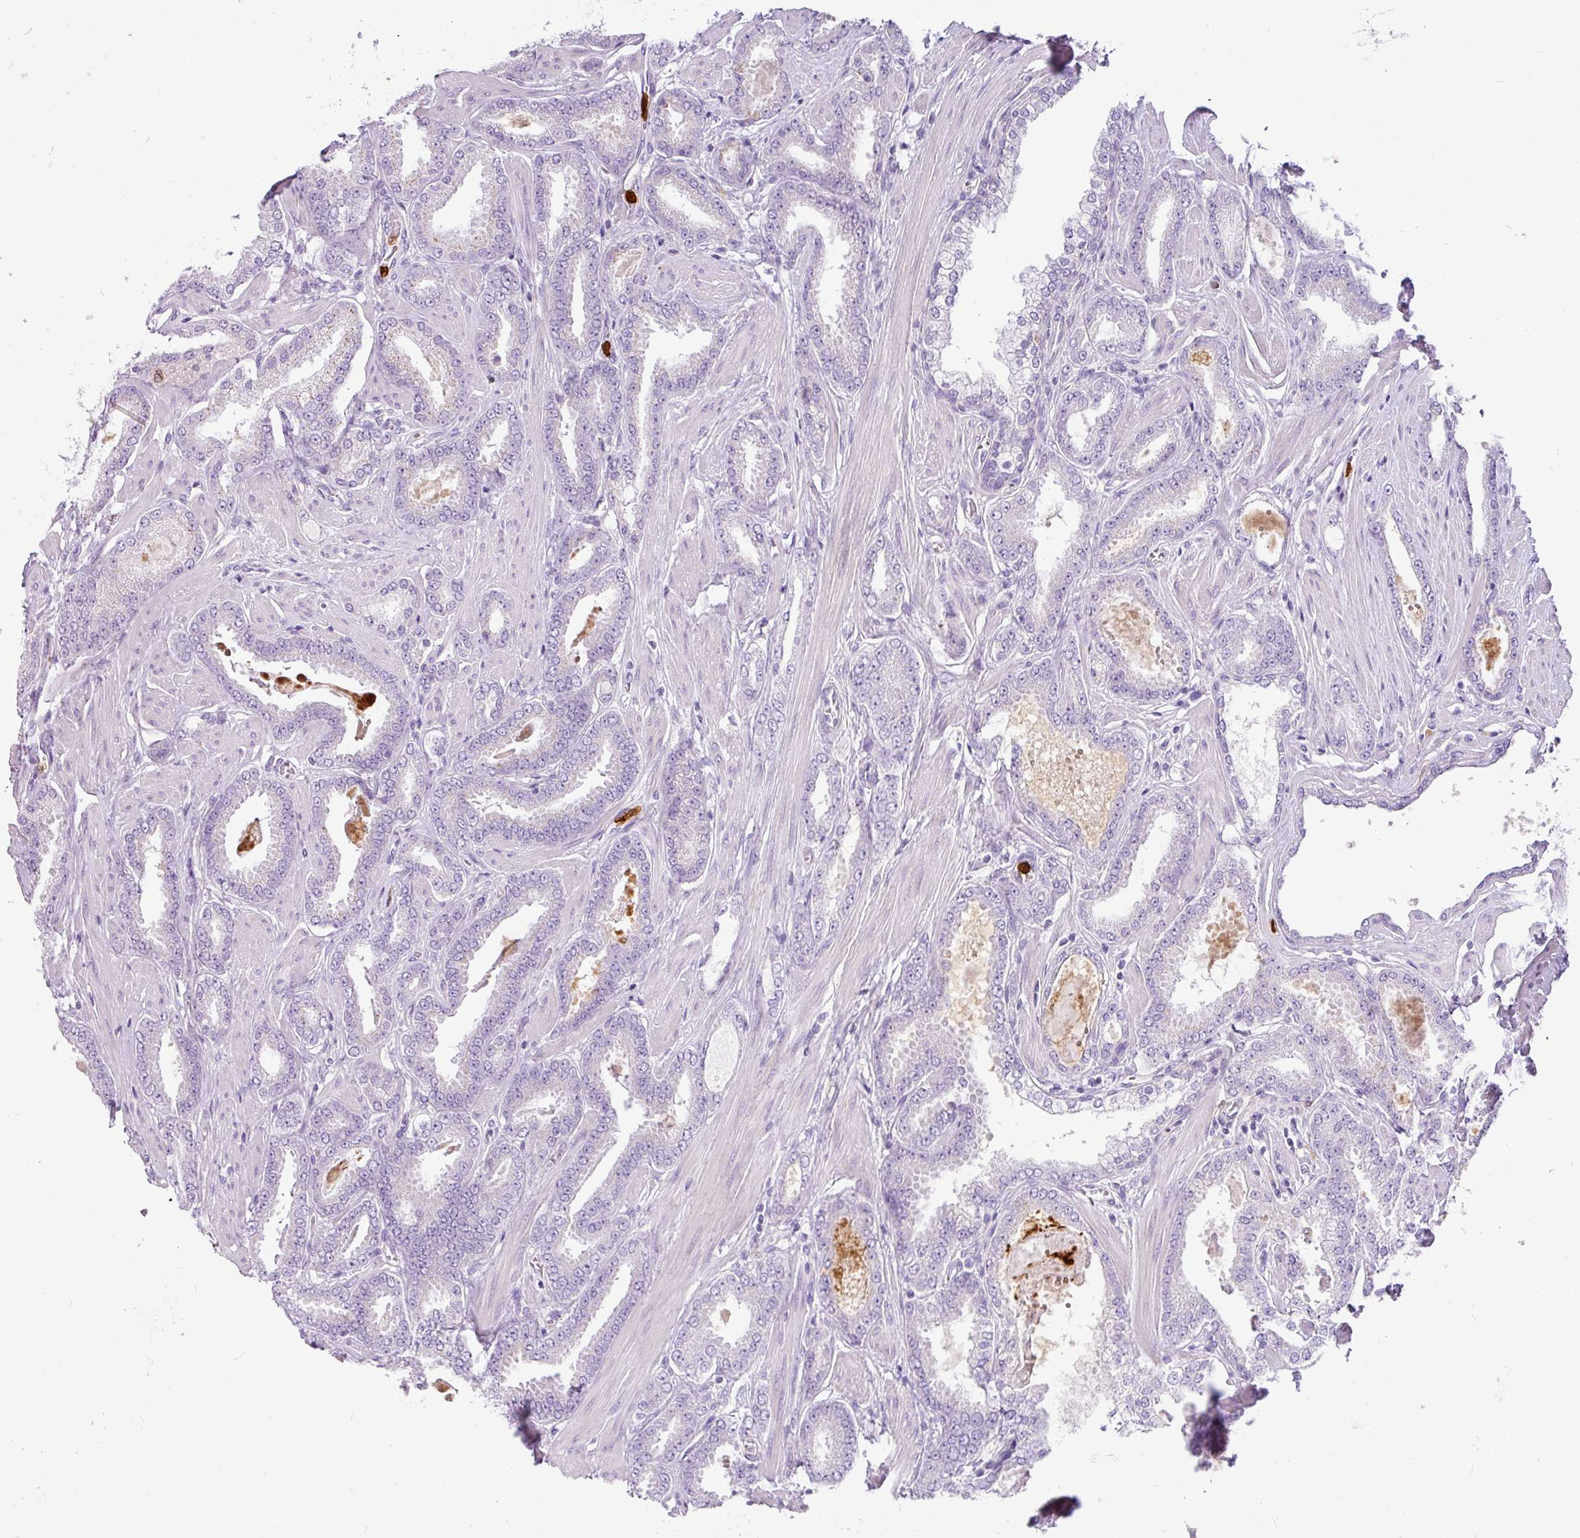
{"staining": {"intensity": "negative", "quantity": "none", "location": "none"}, "tissue": "prostate cancer", "cell_type": "Tumor cells", "image_type": "cancer", "snomed": [{"axis": "morphology", "description": "Adenocarcinoma, Low grade"}, {"axis": "topography", "description": "Prostate"}], "caption": "This is a photomicrograph of IHC staining of prostate low-grade adenocarcinoma, which shows no positivity in tumor cells.", "gene": "SH2D3C", "patient": {"sex": "male", "age": 42}}